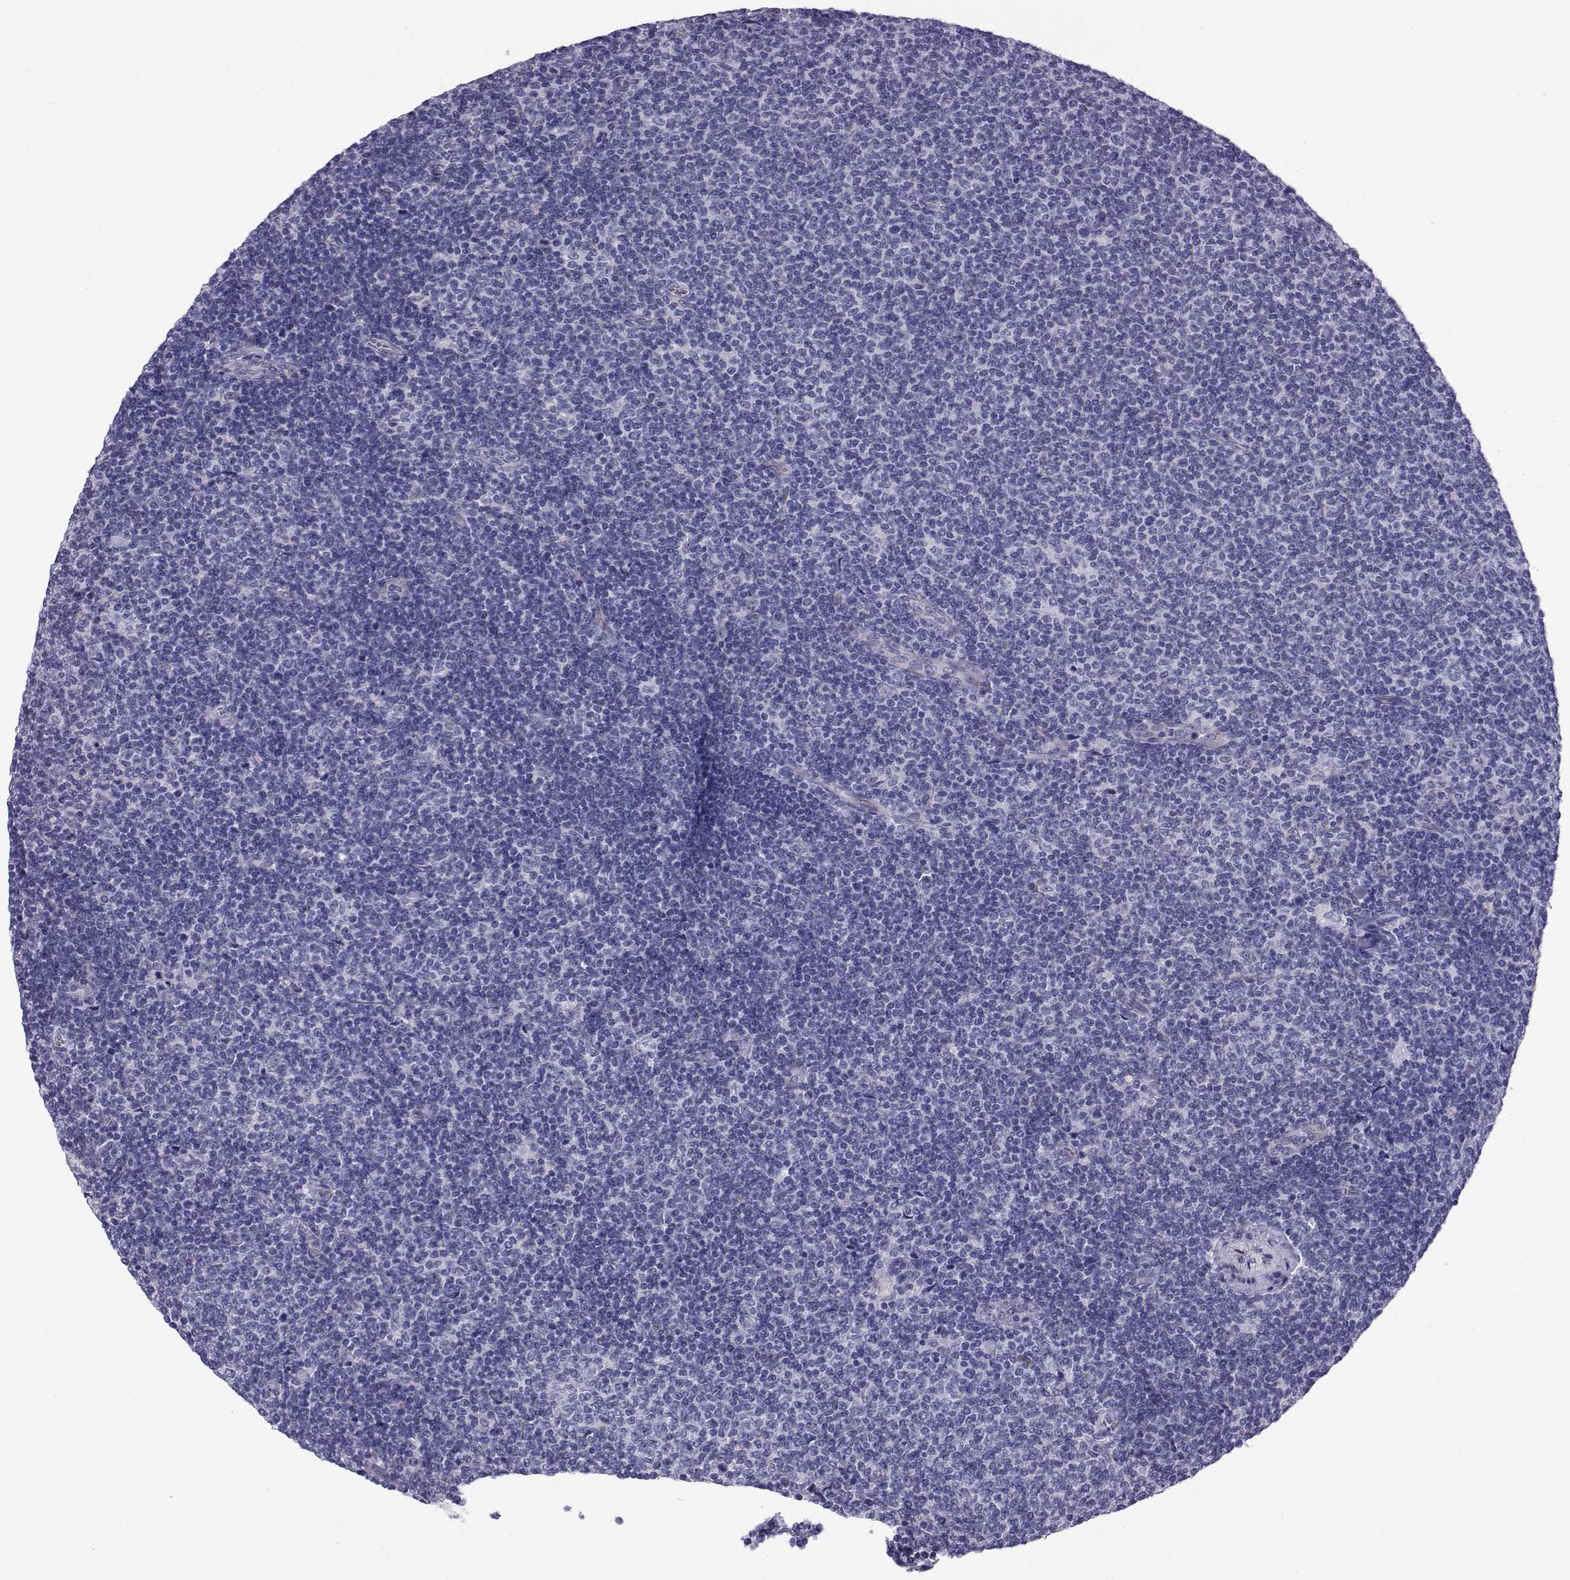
{"staining": {"intensity": "negative", "quantity": "none", "location": "none"}, "tissue": "lymphoma", "cell_type": "Tumor cells", "image_type": "cancer", "snomed": [{"axis": "morphology", "description": "Malignant lymphoma, non-Hodgkin's type, Low grade"}, {"axis": "topography", "description": "Lymph node"}], "caption": "High power microscopy photomicrograph of an IHC histopathology image of lymphoma, revealing no significant staining in tumor cells.", "gene": "RNASE12", "patient": {"sex": "male", "age": 52}}